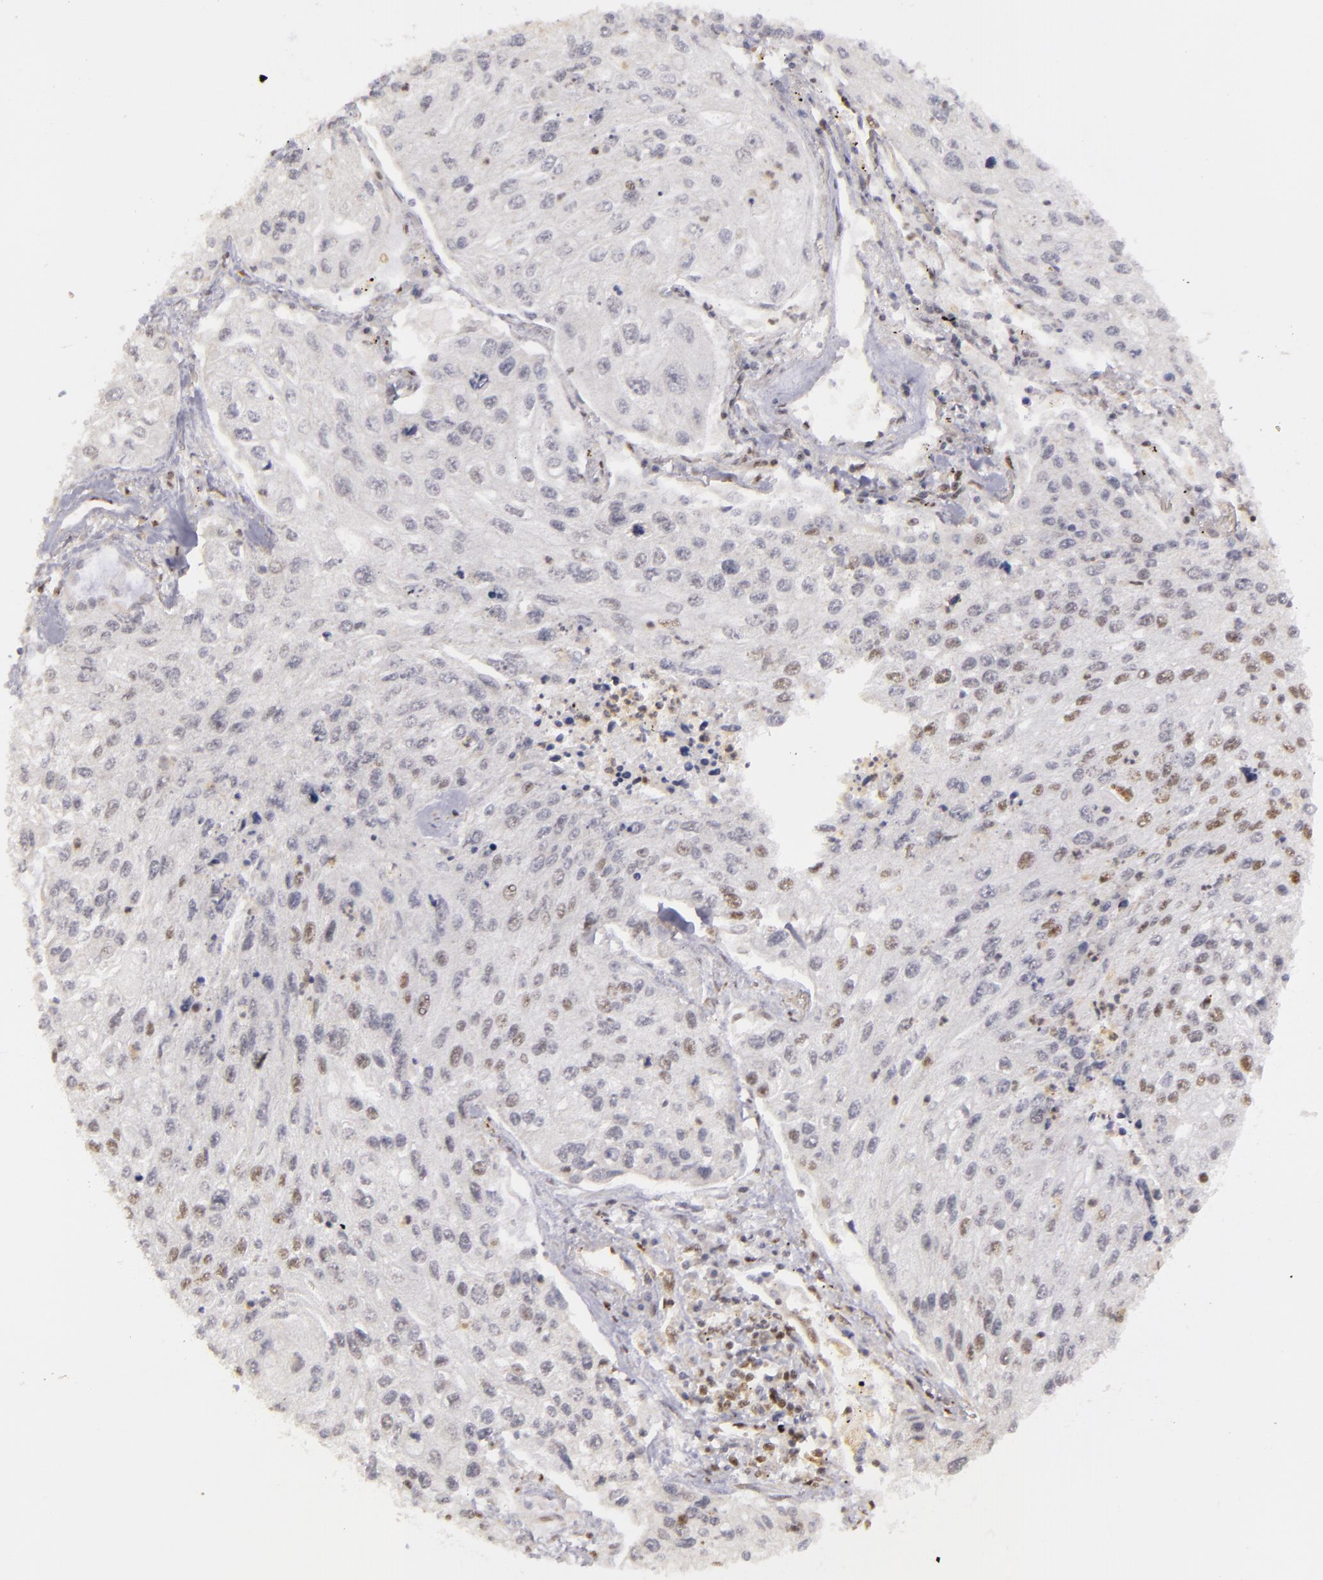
{"staining": {"intensity": "weak", "quantity": "25%-75%", "location": "nuclear"}, "tissue": "lung cancer", "cell_type": "Tumor cells", "image_type": "cancer", "snomed": [{"axis": "morphology", "description": "Squamous cell carcinoma, NOS"}, {"axis": "topography", "description": "Lung"}], "caption": "Protein analysis of squamous cell carcinoma (lung) tissue demonstrates weak nuclear positivity in about 25%-75% of tumor cells.", "gene": "MXD1", "patient": {"sex": "male", "age": 75}}